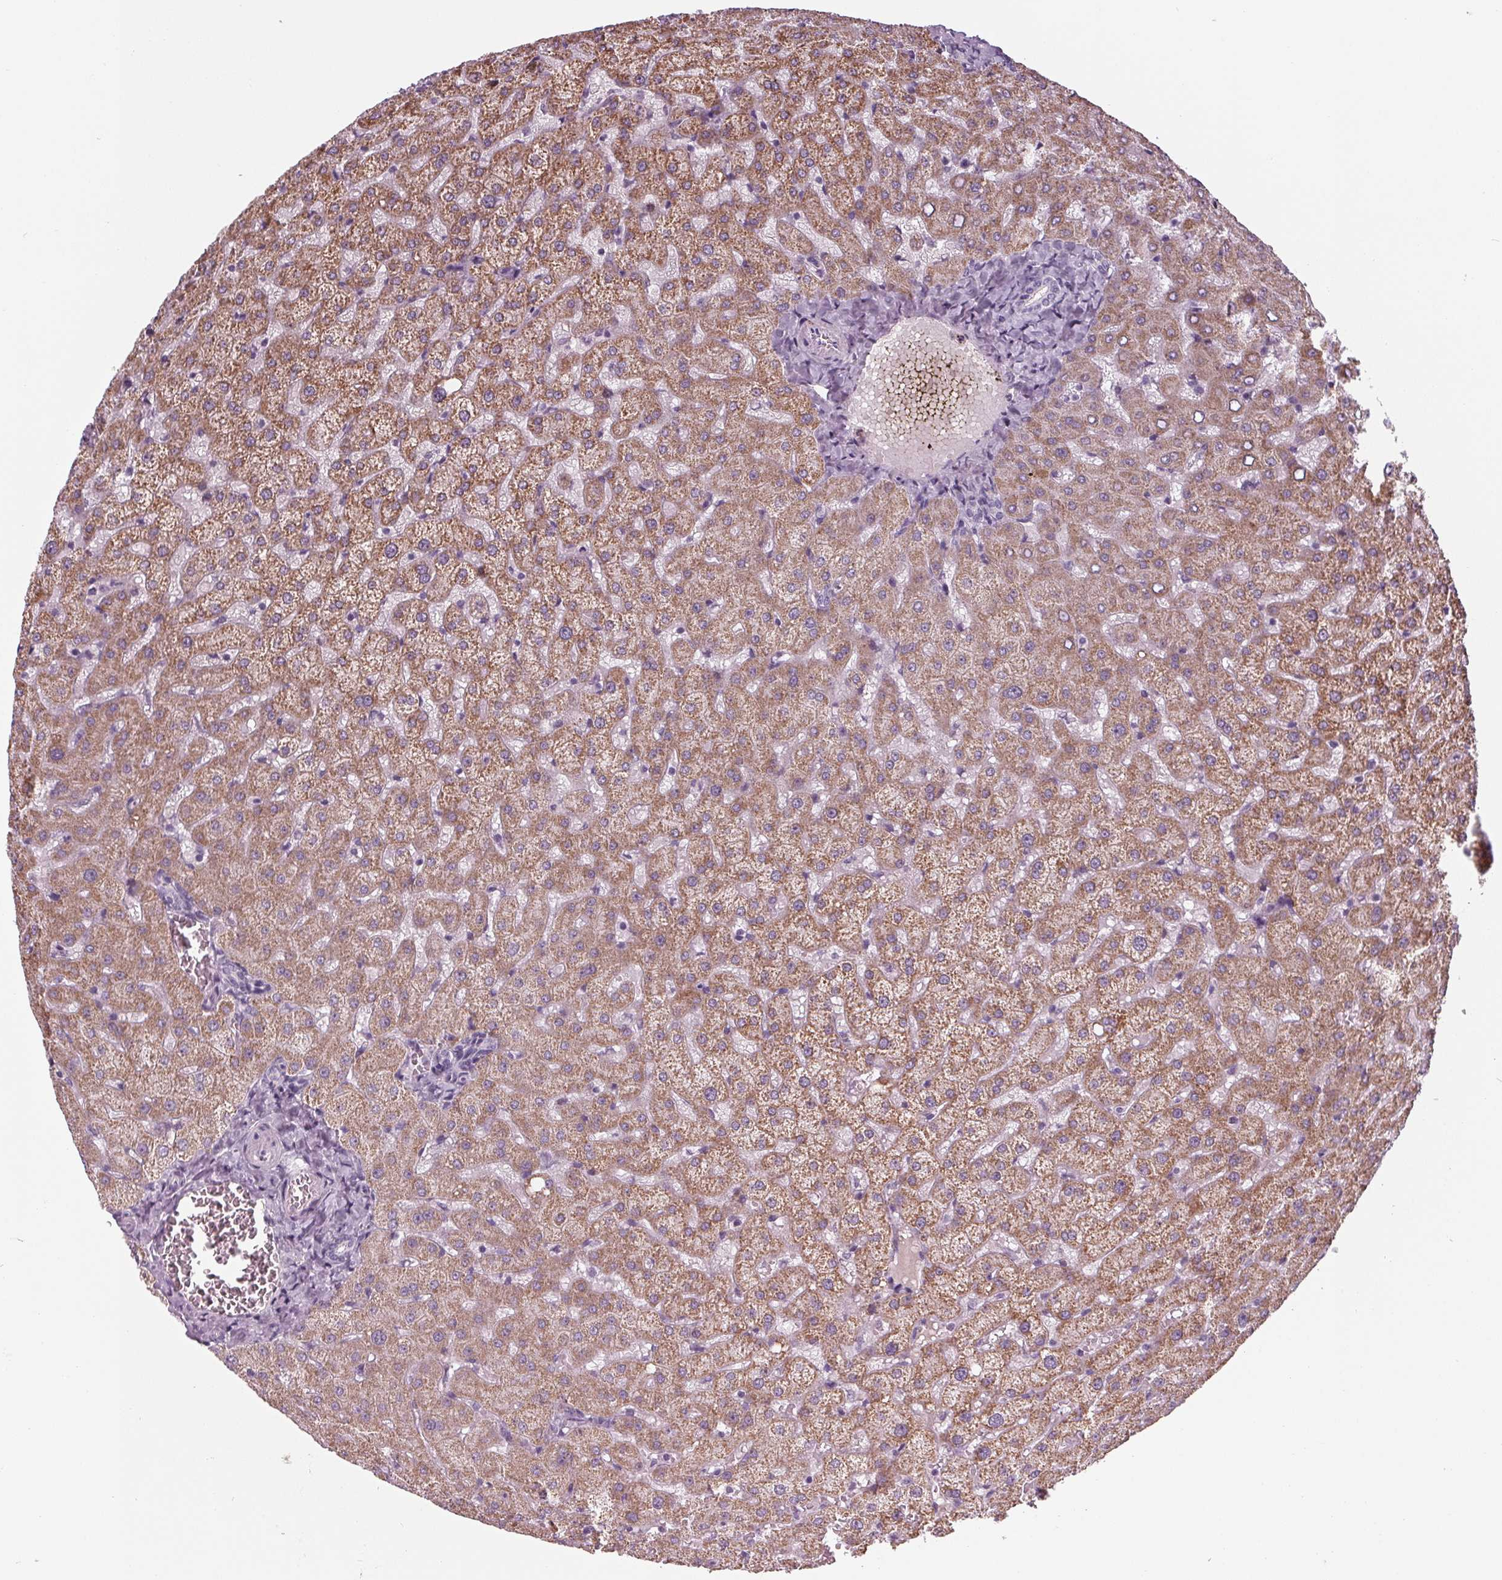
{"staining": {"intensity": "negative", "quantity": "none", "location": "none"}, "tissue": "liver", "cell_type": "Cholangiocytes", "image_type": "normal", "snomed": [{"axis": "morphology", "description": "Normal tissue, NOS"}, {"axis": "topography", "description": "Liver"}], "caption": "A high-resolution histopathology image shows immunohistochemistry (IHC) staining of unremarkable liver, which shows no significant staining in cholangiocytes.", "gene": "CYP3A43", "patient": {"sex": "female", "age": 50}}